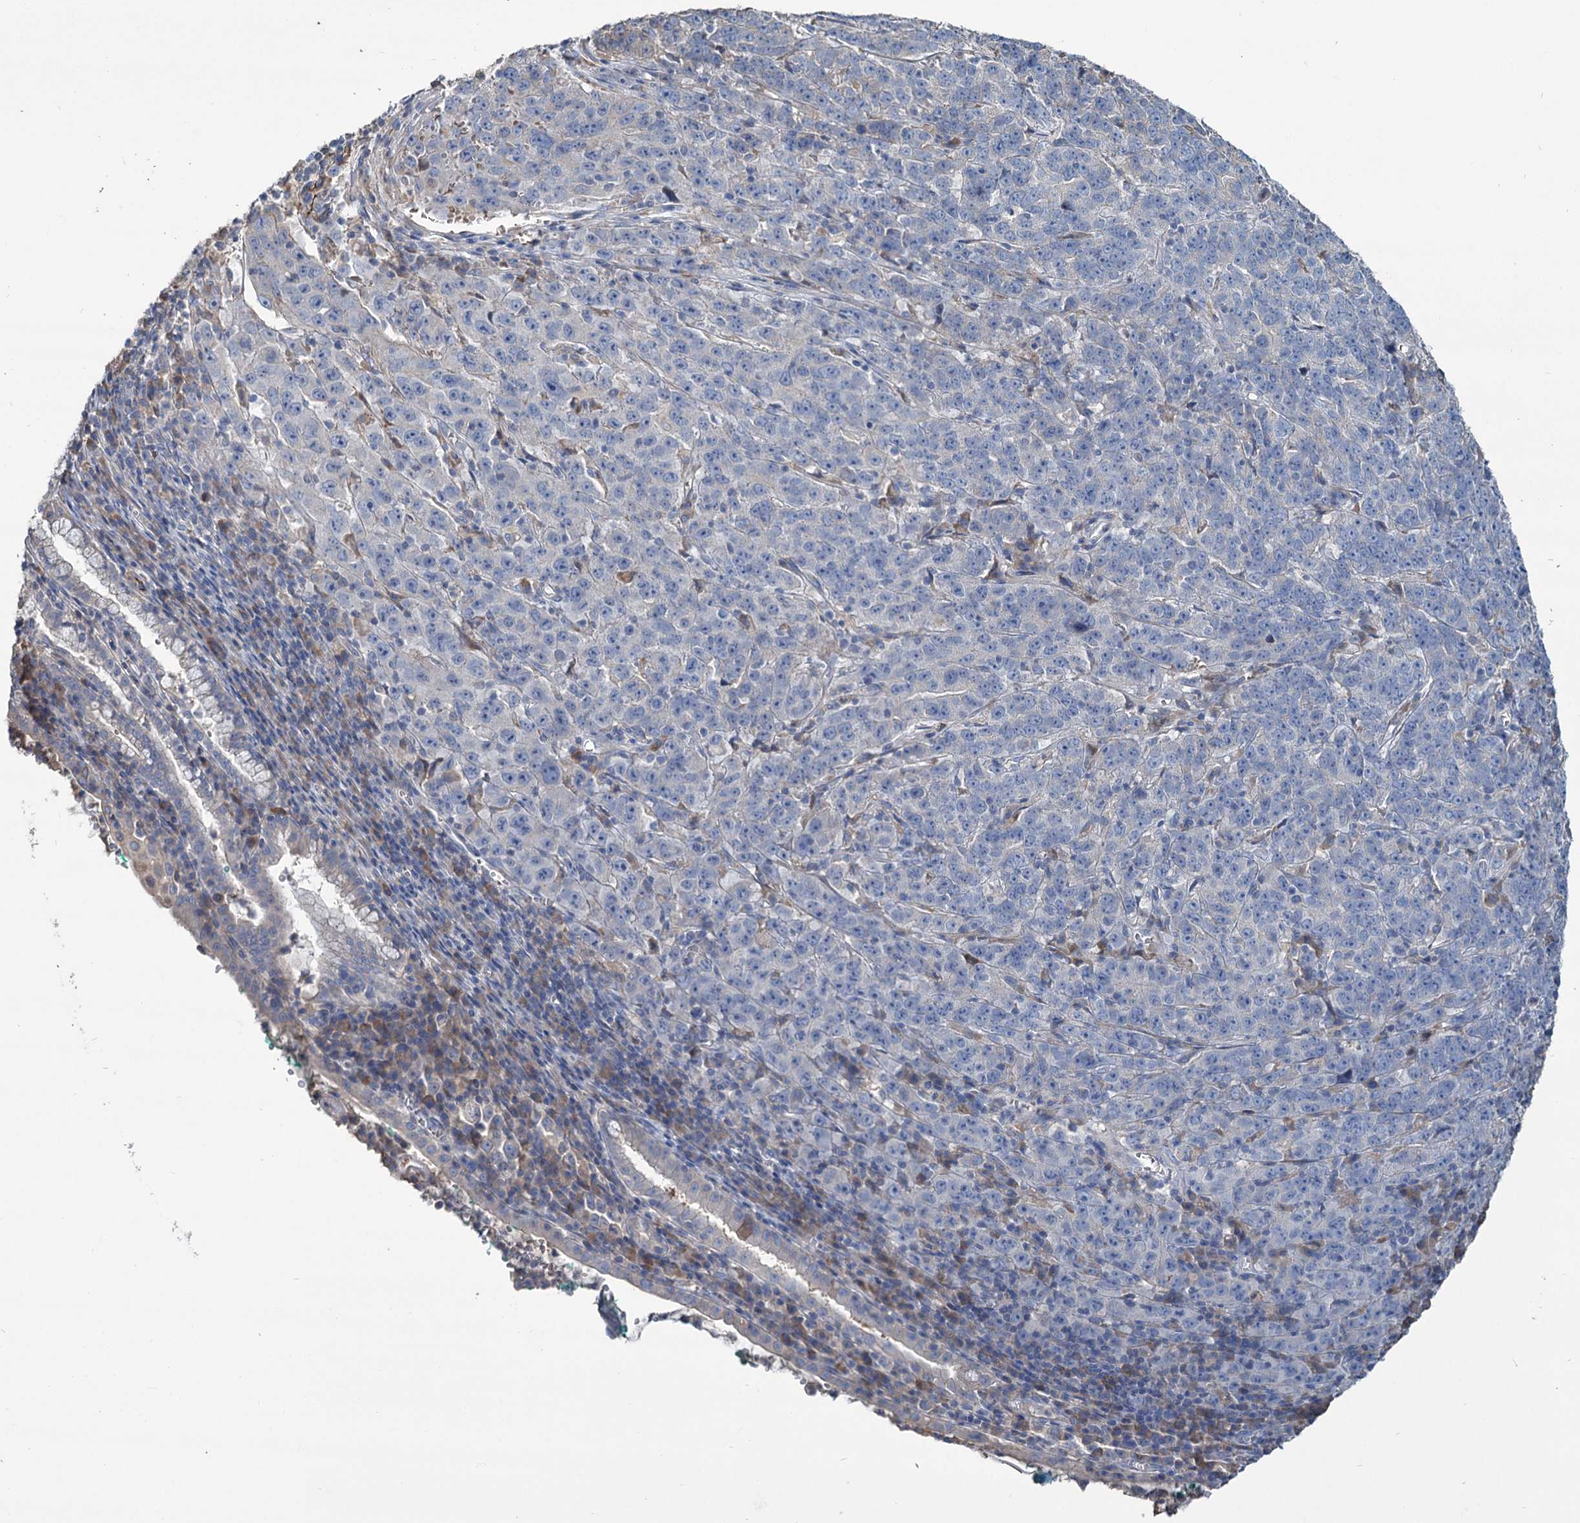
{"staining": {"intensity": "negative", "quantity": "none", "location": "none"}, "tissue": "cervix", "cell_type": "Glandular cells", "image_type": "normal", "snomed": [{"axis": "morphology", "description": "Normal tissue, NOS"}, {"axis": "morphology", "description": "Adenocarcinoma, NOS"}, {"axis": "topography", "description": "Cervix"}], "caption": "Protein analysis of benign cervix demonstrates no significant expression in glandular cells.", "gene": "URAD", "patient": {"sex": "female", "age": 29}}